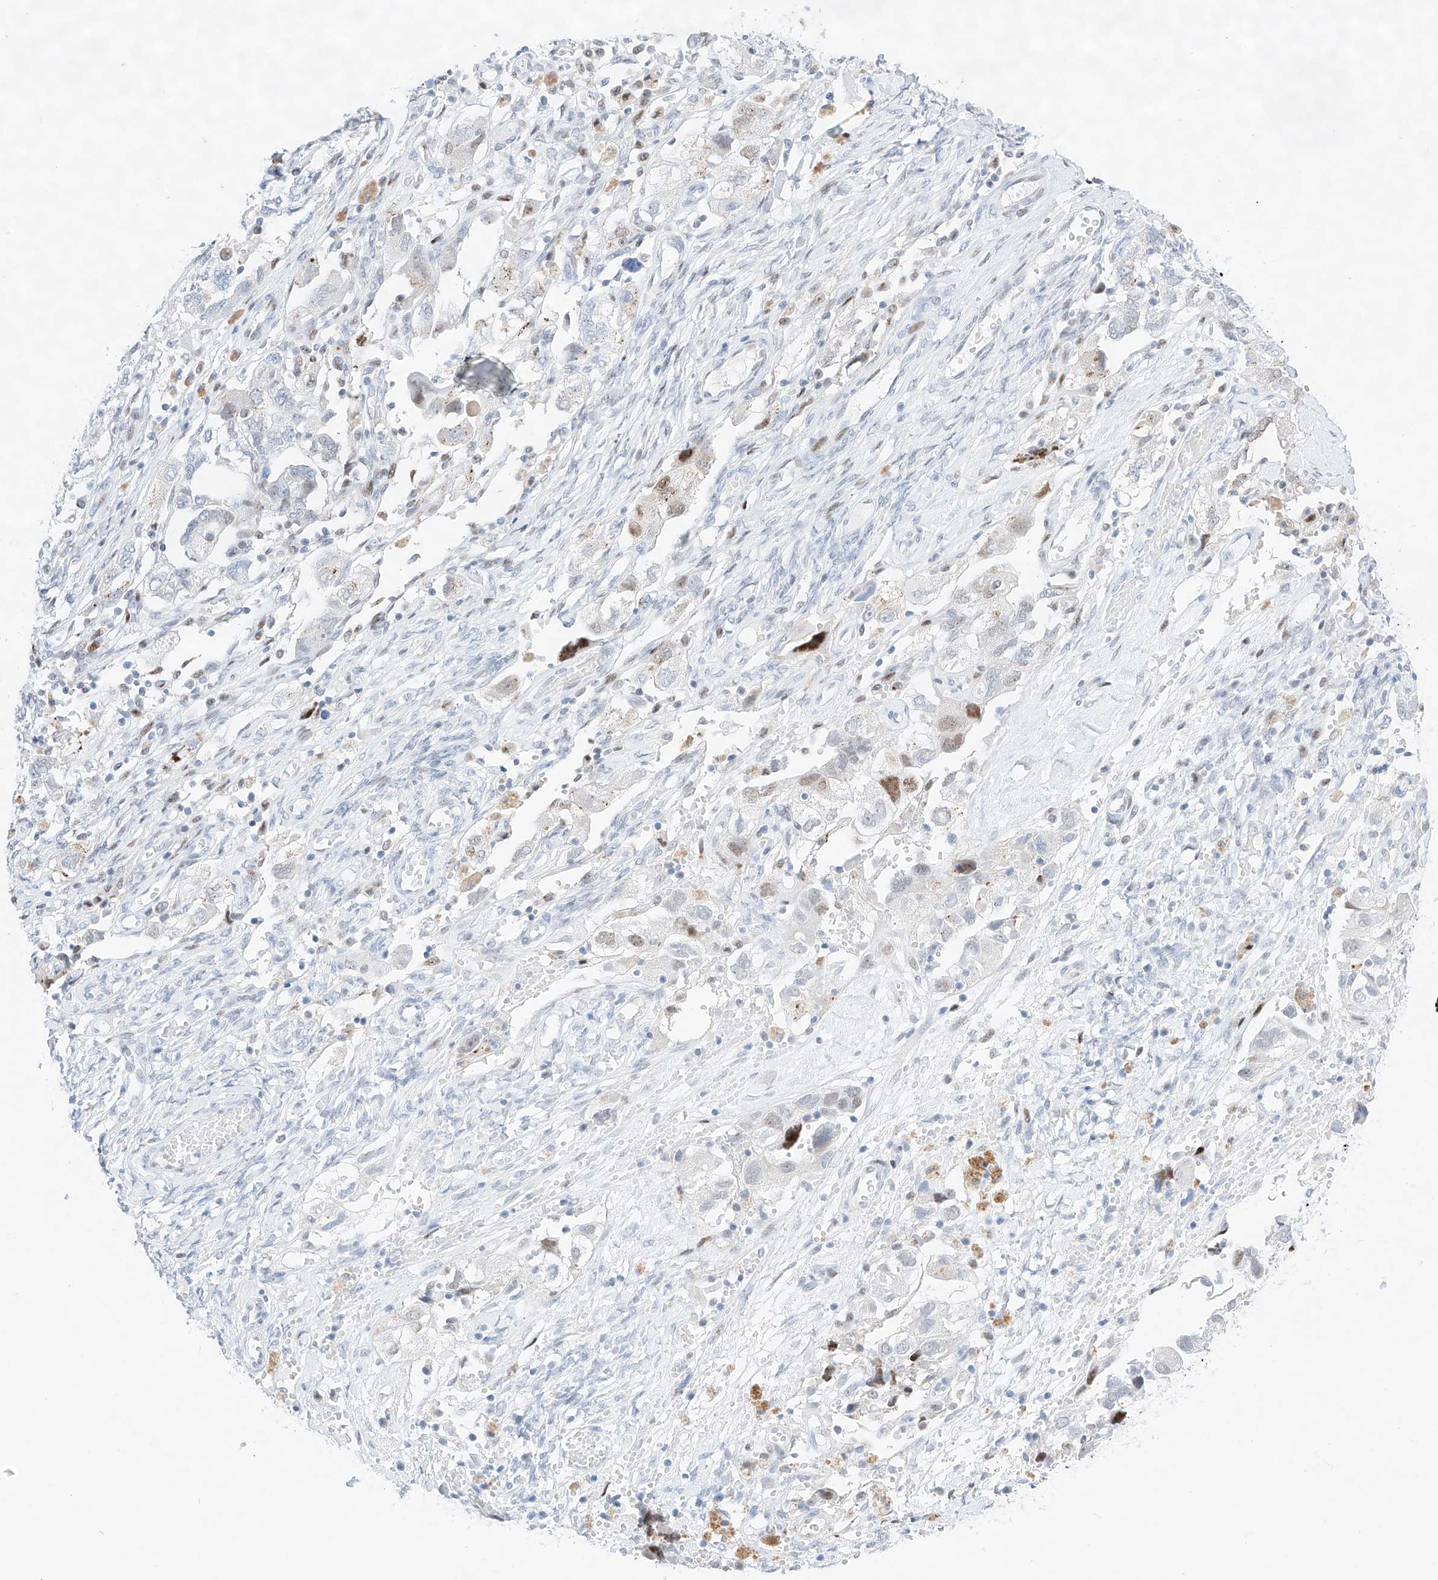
{"staining": {"intensity": "negative", "quantity": "none", "location": "none"}, "tissue": "ovarian cancer", "cell_type": "Tumor cells", "image_type": "cancer", "snomed": [{"axis": "morphology", "description": "Carcinoma, NOS"}, {"axis": "morphology", "description": "Cystadenocarcinoma, serous, NOS"}, {"axis": "topography", "description": "Ovary"}], "caption": "Tumor cells show no significant protein staining in ovarian cancer.", "gene": "NT5C3B", "patient": {"sex": "female", "age": 69}}